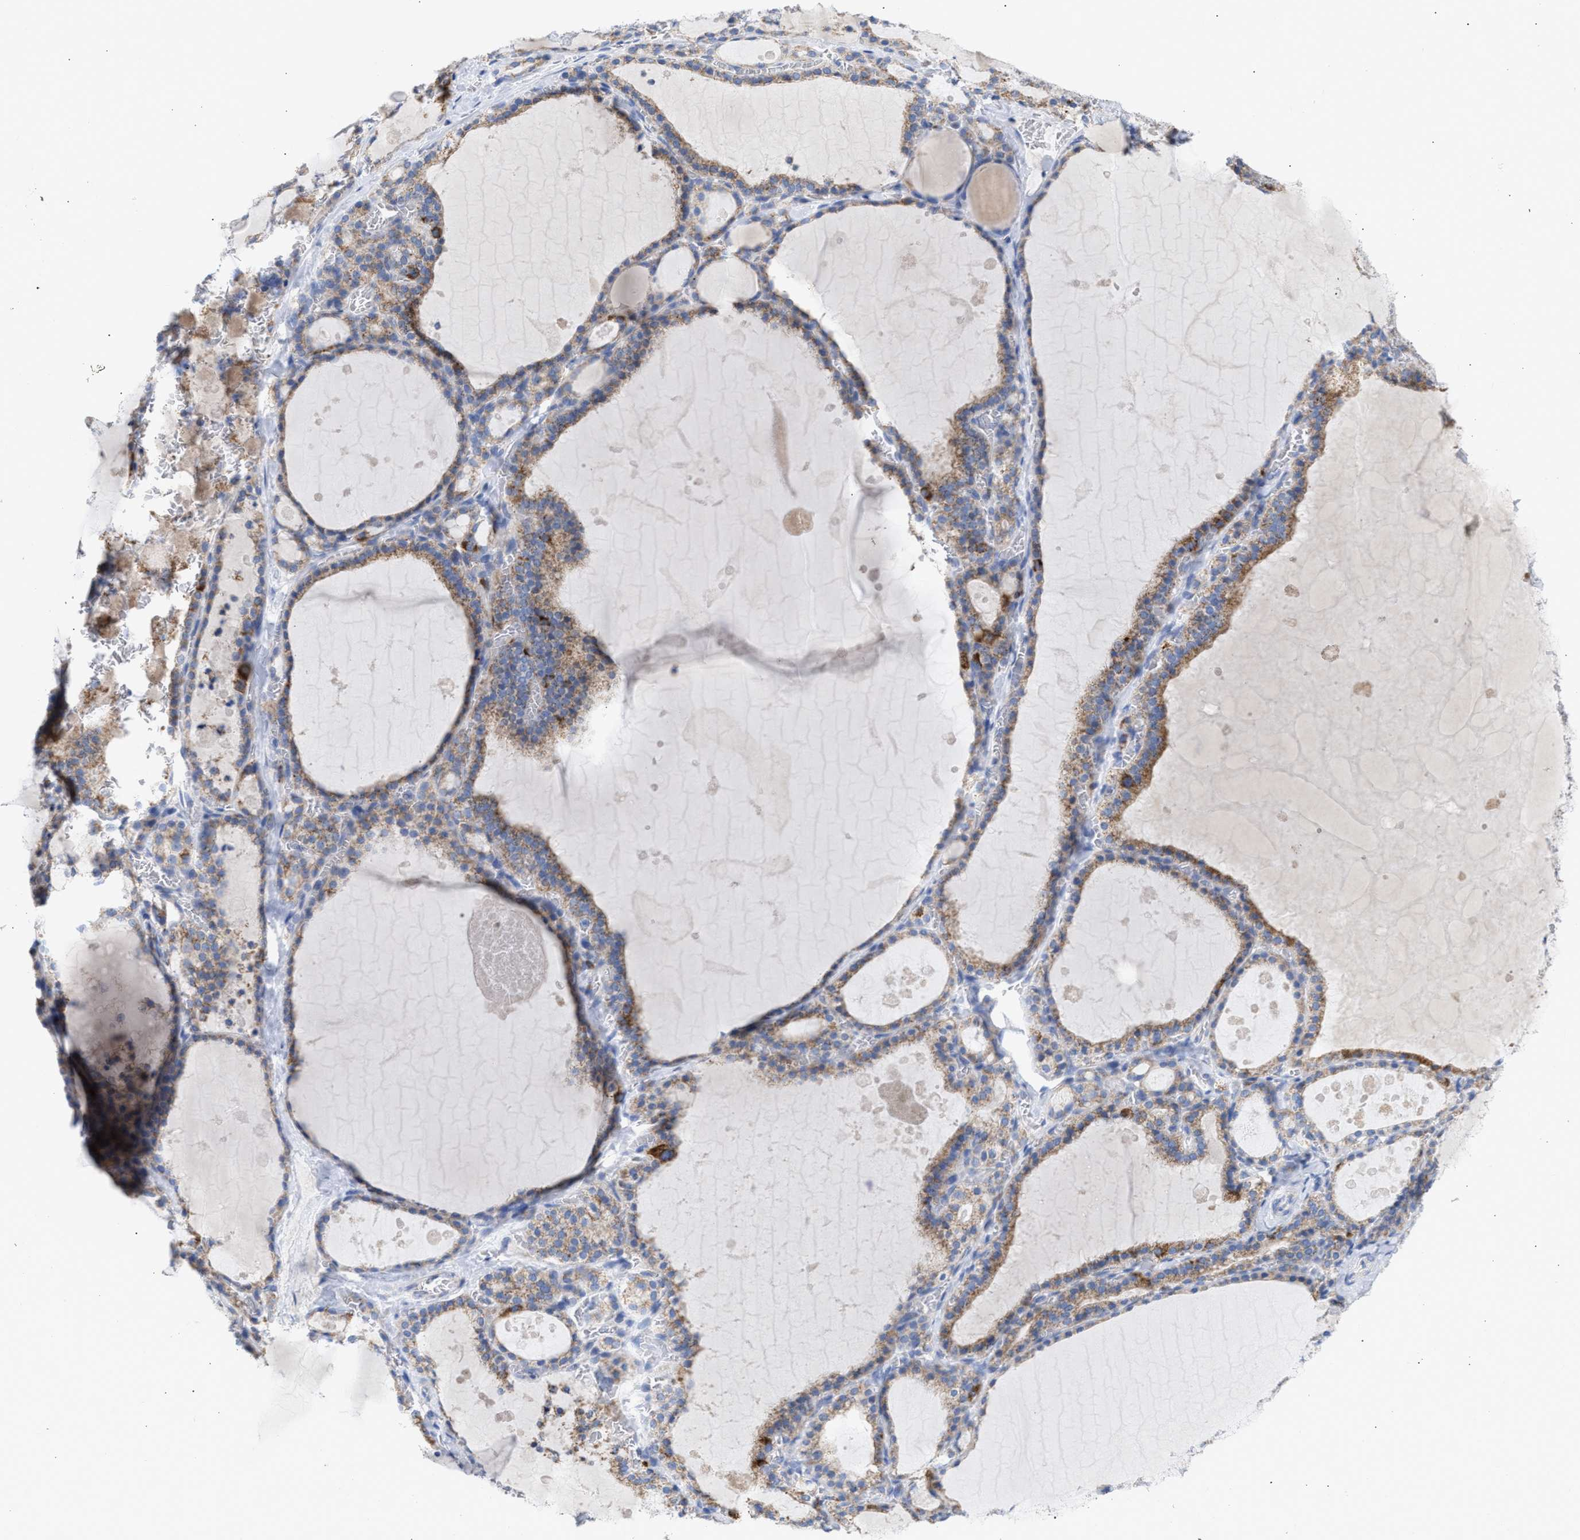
{"staining": {"intensity": "moderate", "quantity": ">75%", "location": "cytoplasmic/membranous"}, "tissue": "thyroid gland", "cell_type": "Glandular cells", "image_type": "normal", "snomed": [{"axis": "morphology", "description": "Normal tissue, NOS"}, {"axis": "topography", "description": "Thyroid gland"}], "caption": "Moderate cytoplasmic/membranous expression is present in approximately >75% of glandular cells in benign thyroid gland. The staining is performed using DAB brown chromogen to label protein expression. The nuclei are counter-stained blue using hematoxylin.", "gene": "ACOT13", "patient": {"sex": "male", "age": 56}}